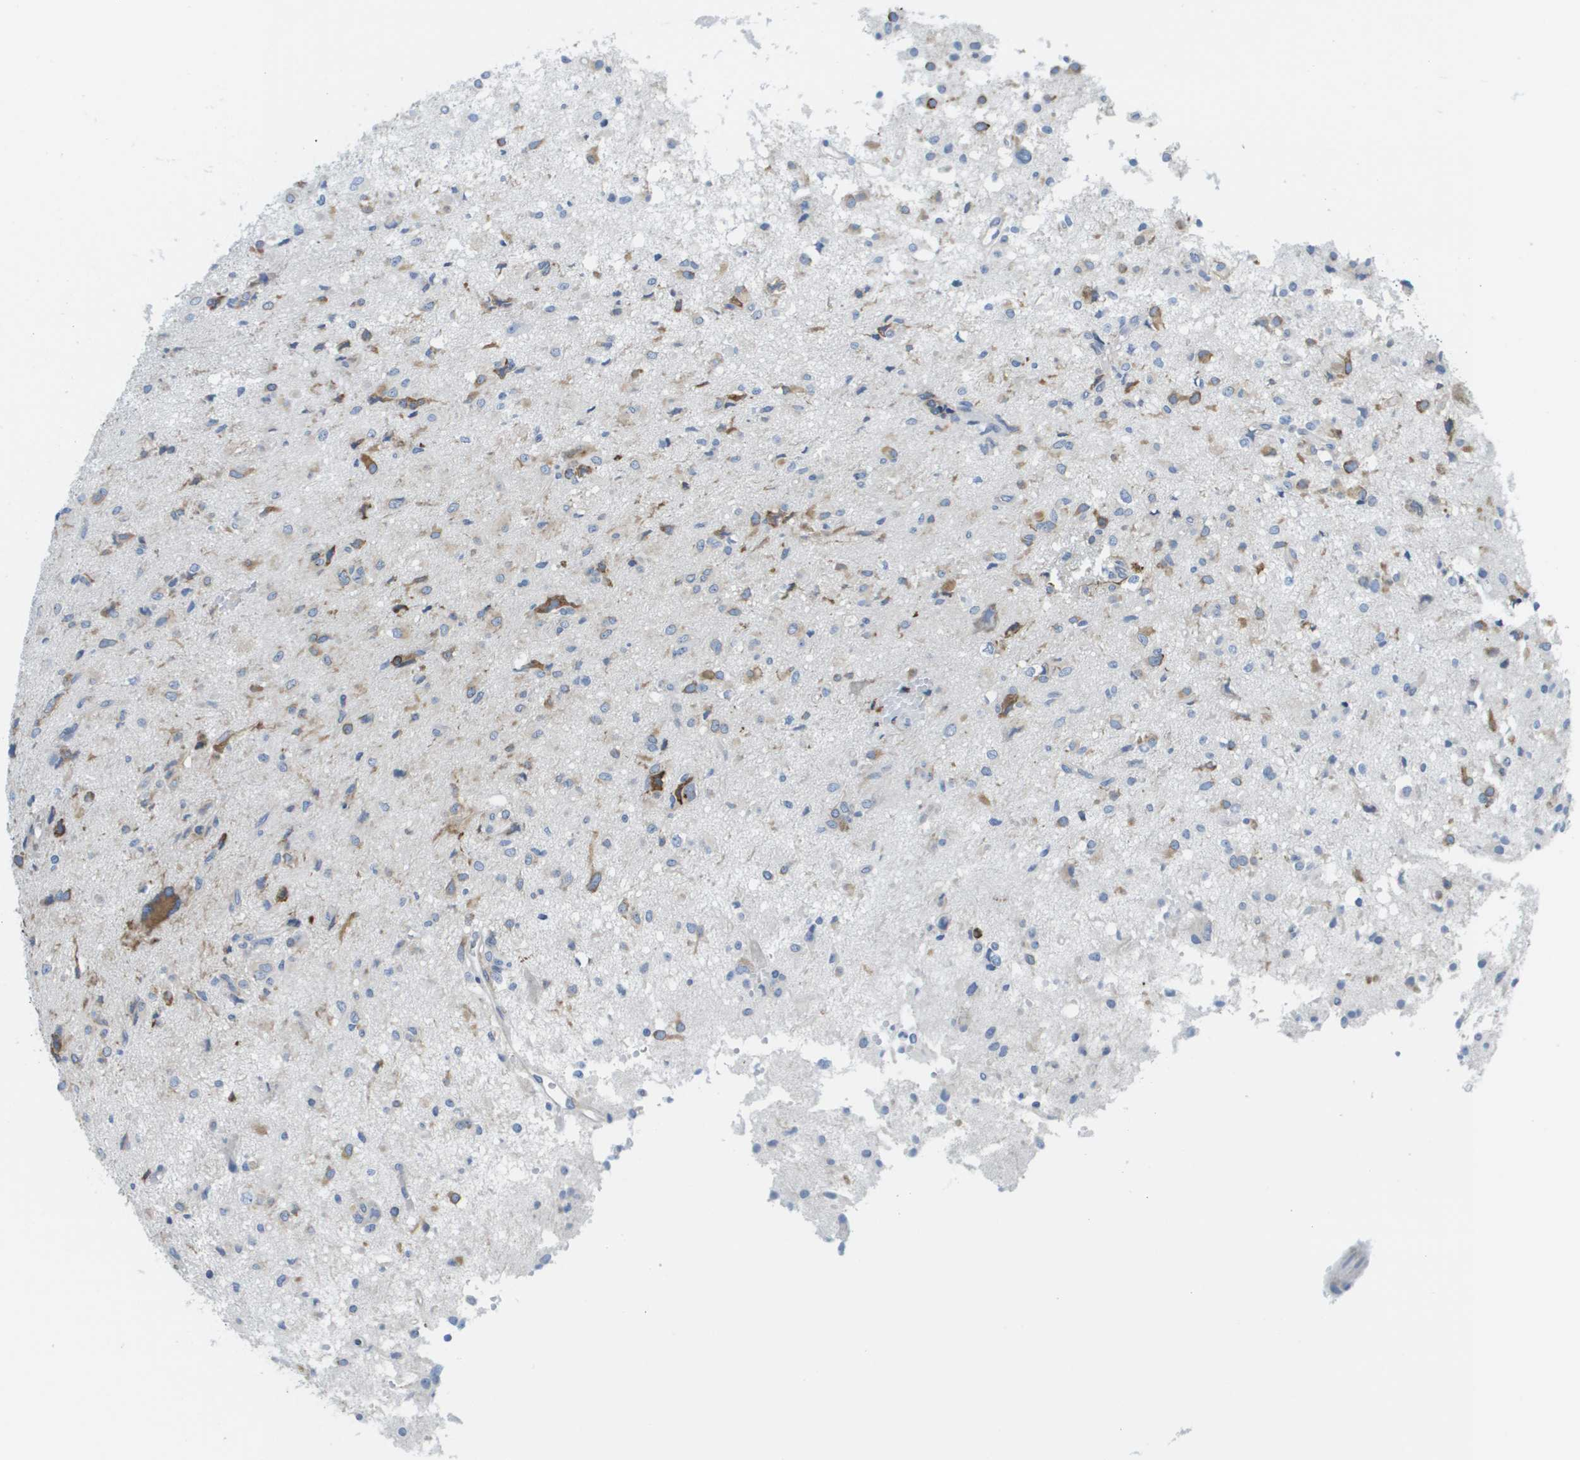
{"staining": {"intensity": "moderate", "quantity": "<25%", "location": "cytoplasmic/membranous"}, "tissue": "glioma", "cell_type": "Tumor cells", "image_type": "cancer", "snomed": [{"axis": "morphology", "description": "Glioma, malignant, High grade"}, {"axis": "topography", "description": "Brain"}], "caption": "Protein positivity by immunohistochemistry (IHC) displays moderate cytoplasmic/membranous positivity in about <25% of tumor cells in malignant glioma (high-grade). The staining is performed using DAB (3,3'-diaminobenzidine) brown chromogen to label protein expression. The nuclei are counter-stained blue using hematoxylin.", "gene": "ST3GAL2", "patient": {"sex": "female", "age": 59}}